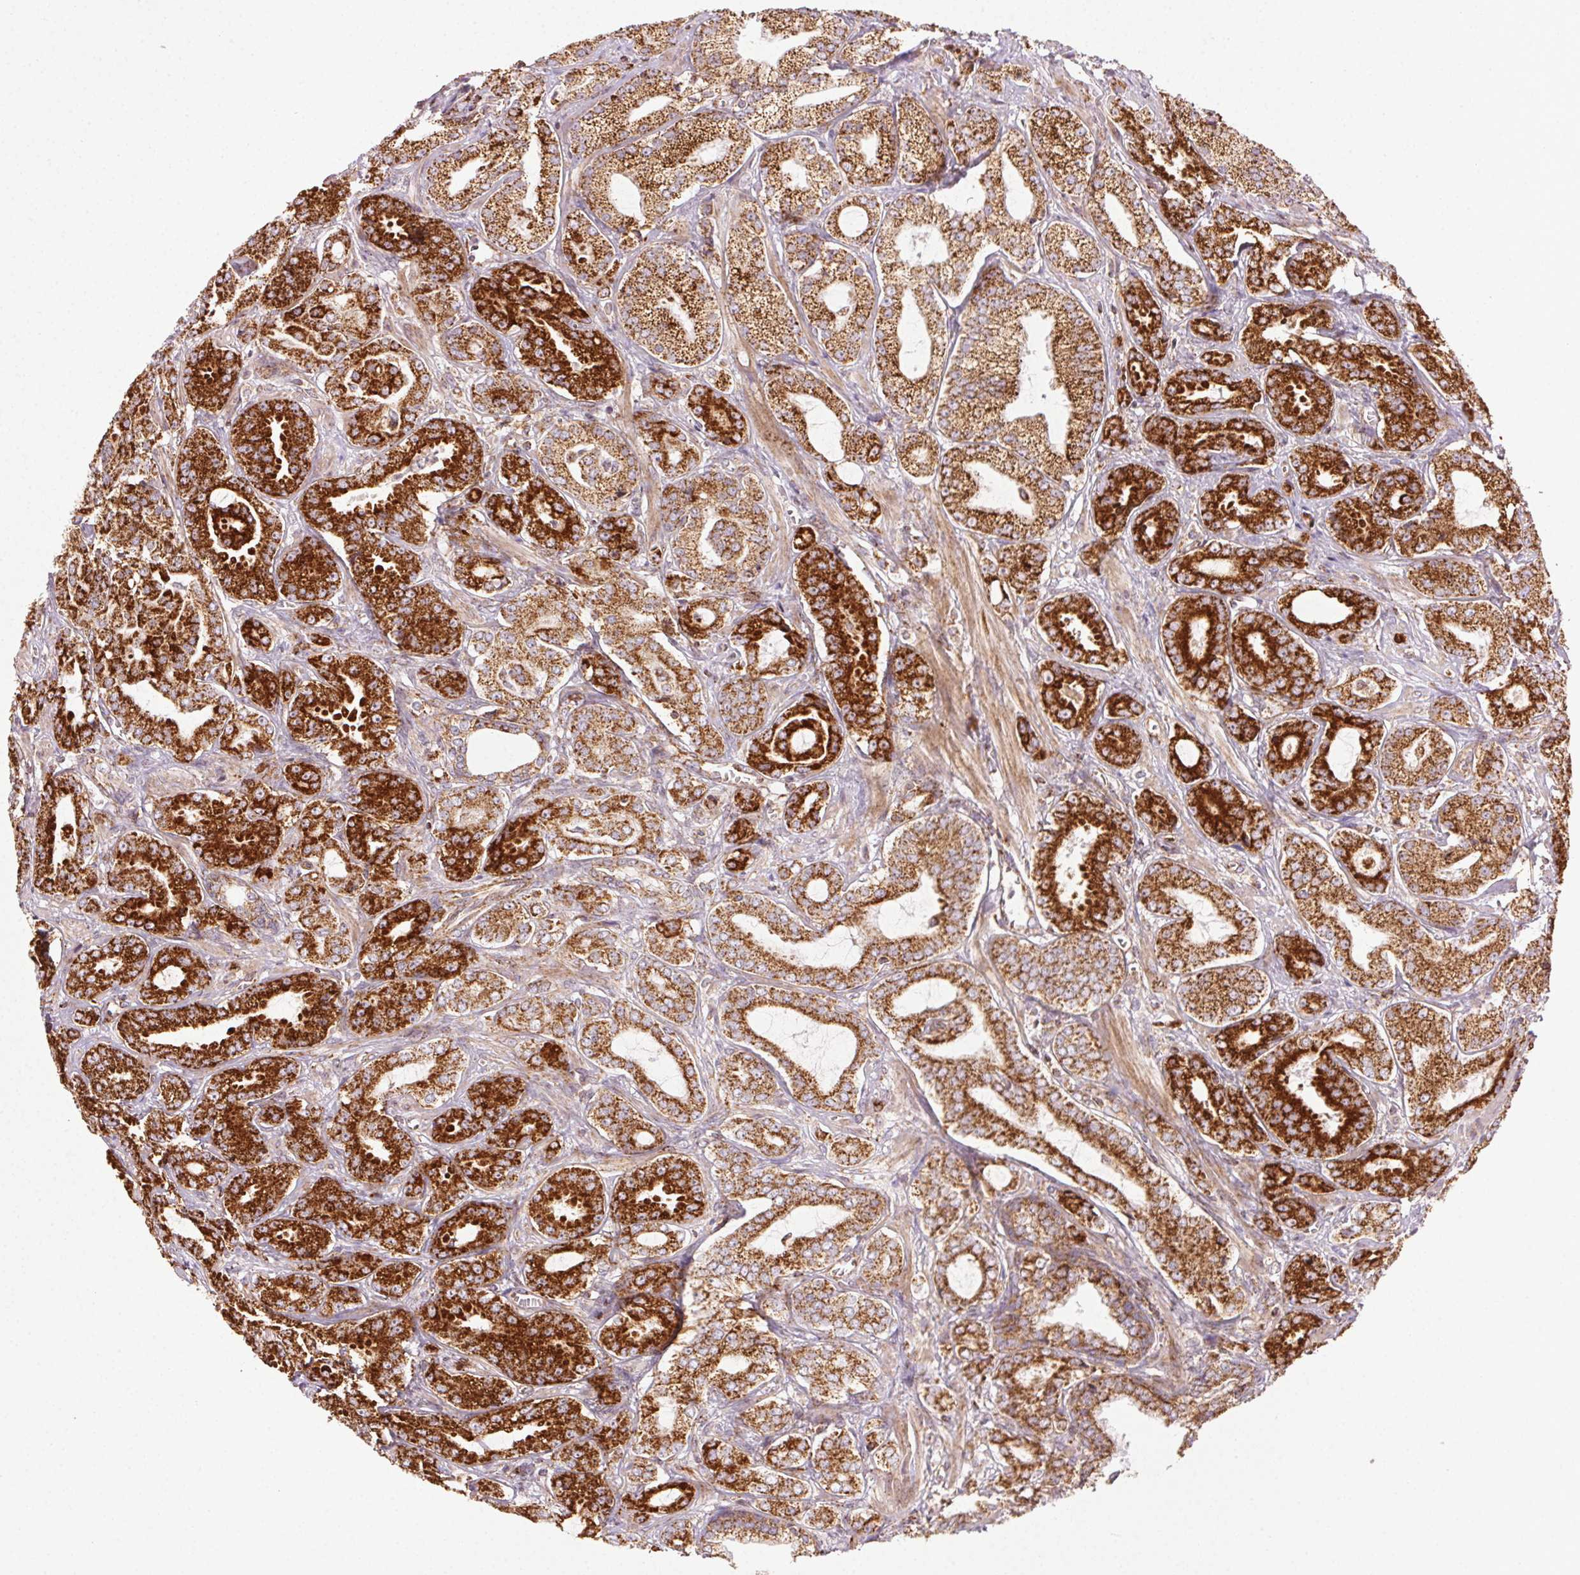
{"staining": {"intensity": "strong", "quantity": ">75%", "location": "cytoplasmic/membranous"}, "tissue": "prostate cancer", "cell_type": "Tumor cells", "image_type": "cancer", "snomed": [{"axis": "morphology", "description": "Adenocarcinoma, High grade"}, {"axis": "topography", "description": "Prostate"}], "caption": "A brown stain shows strong cytoplasmic/membranous expression of a protein in human prostate high-grade adenocarcinoma tumor cells.", "gene": "CLPB", "patient": {"sex": "male", "age": 64}}